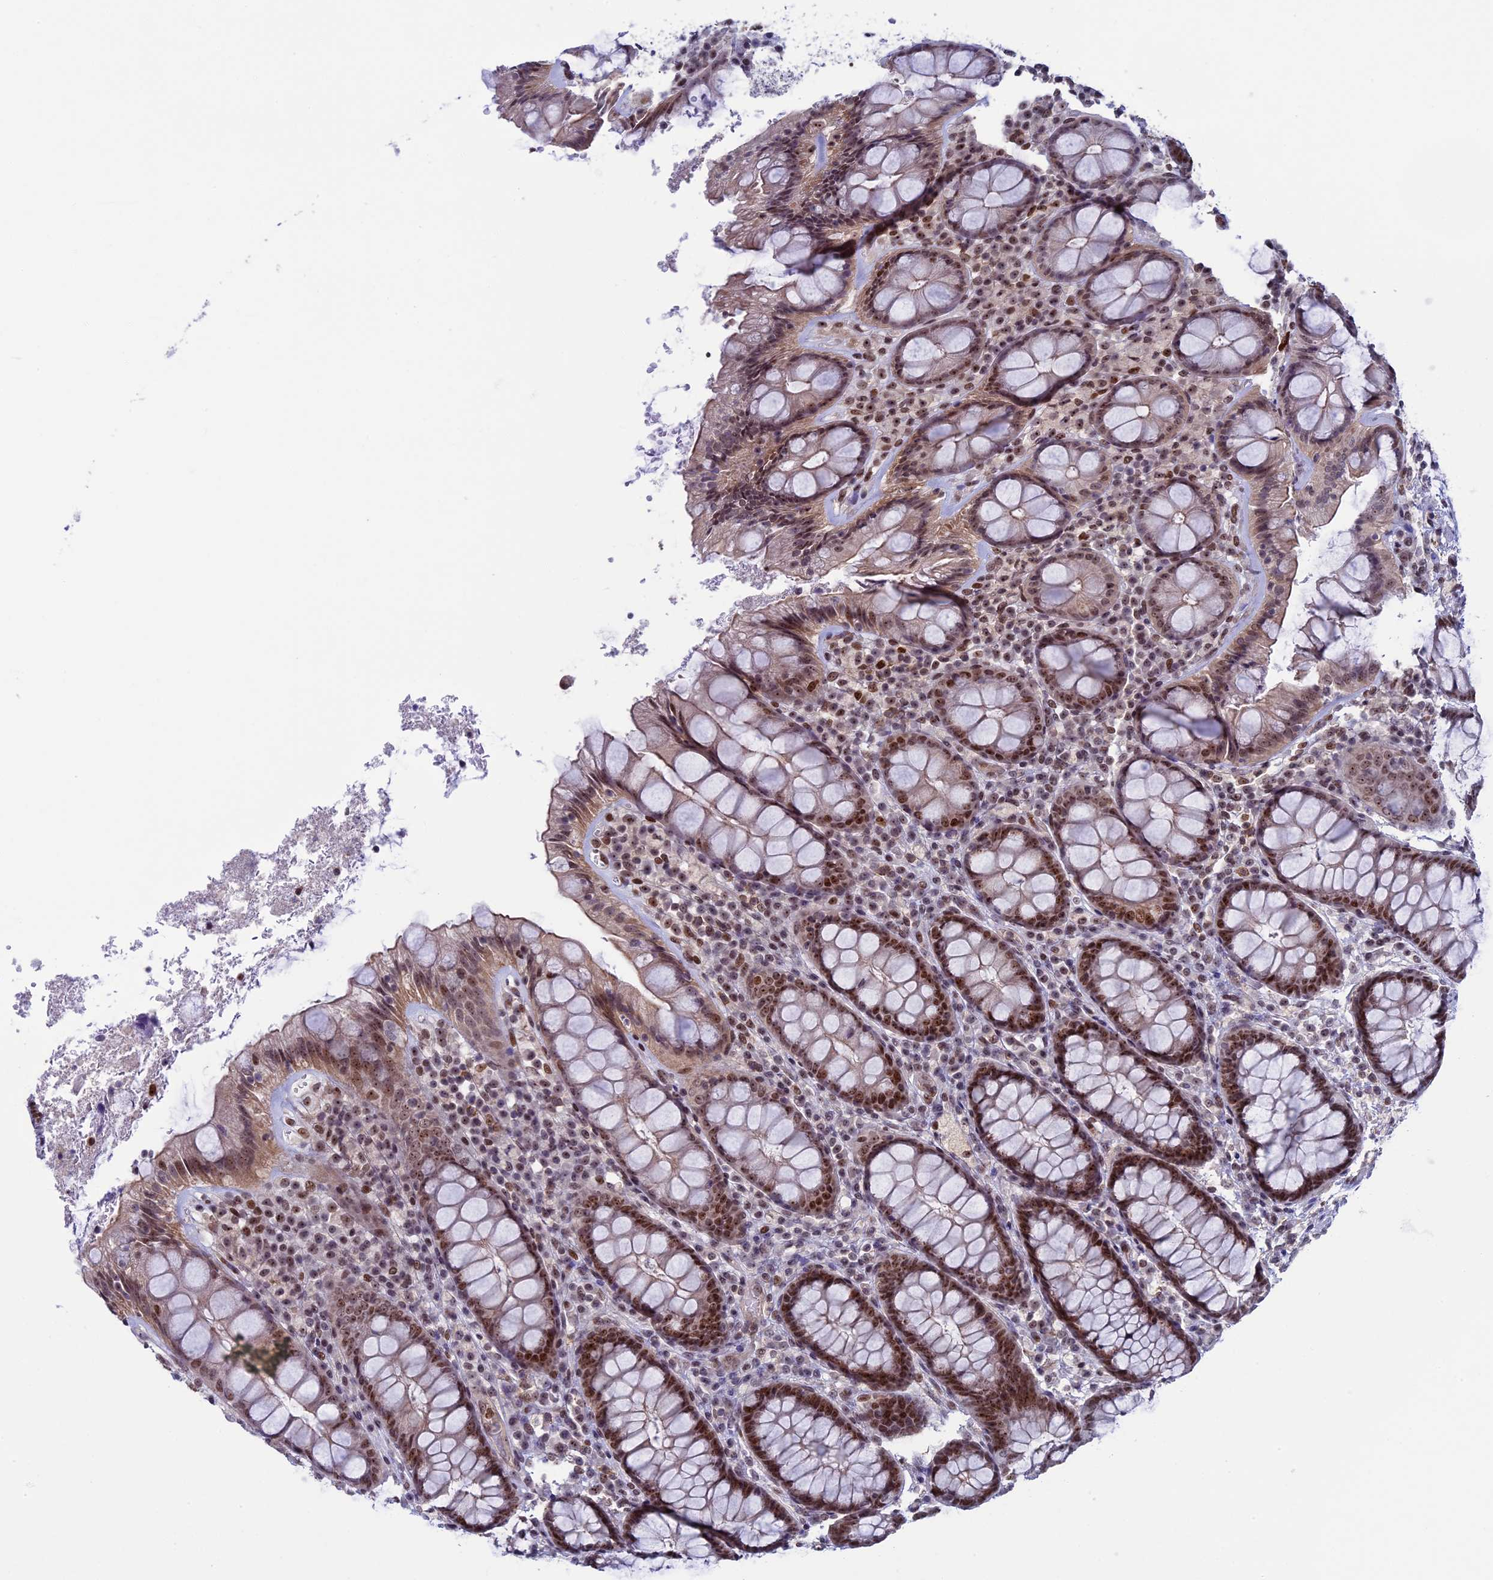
{"staining": {"intensity": "moderate", "quantity": ">75%", "location": "nuclear"}, "tissue": "rectum", "cell_type": "Glandular cells", "image_type": "normal", "snomed": [{"axis": "morphology", "description": "Normal tissue, NOS"}, {"axis": "topography", "description": "Rectum"}], "caption": "A micrograph of rectum stained for a protein exhibits moderate nuclear brown staining in glandular cells.", "gene": "CCDC86", "patient": {"sex": "male", "age": 83}}